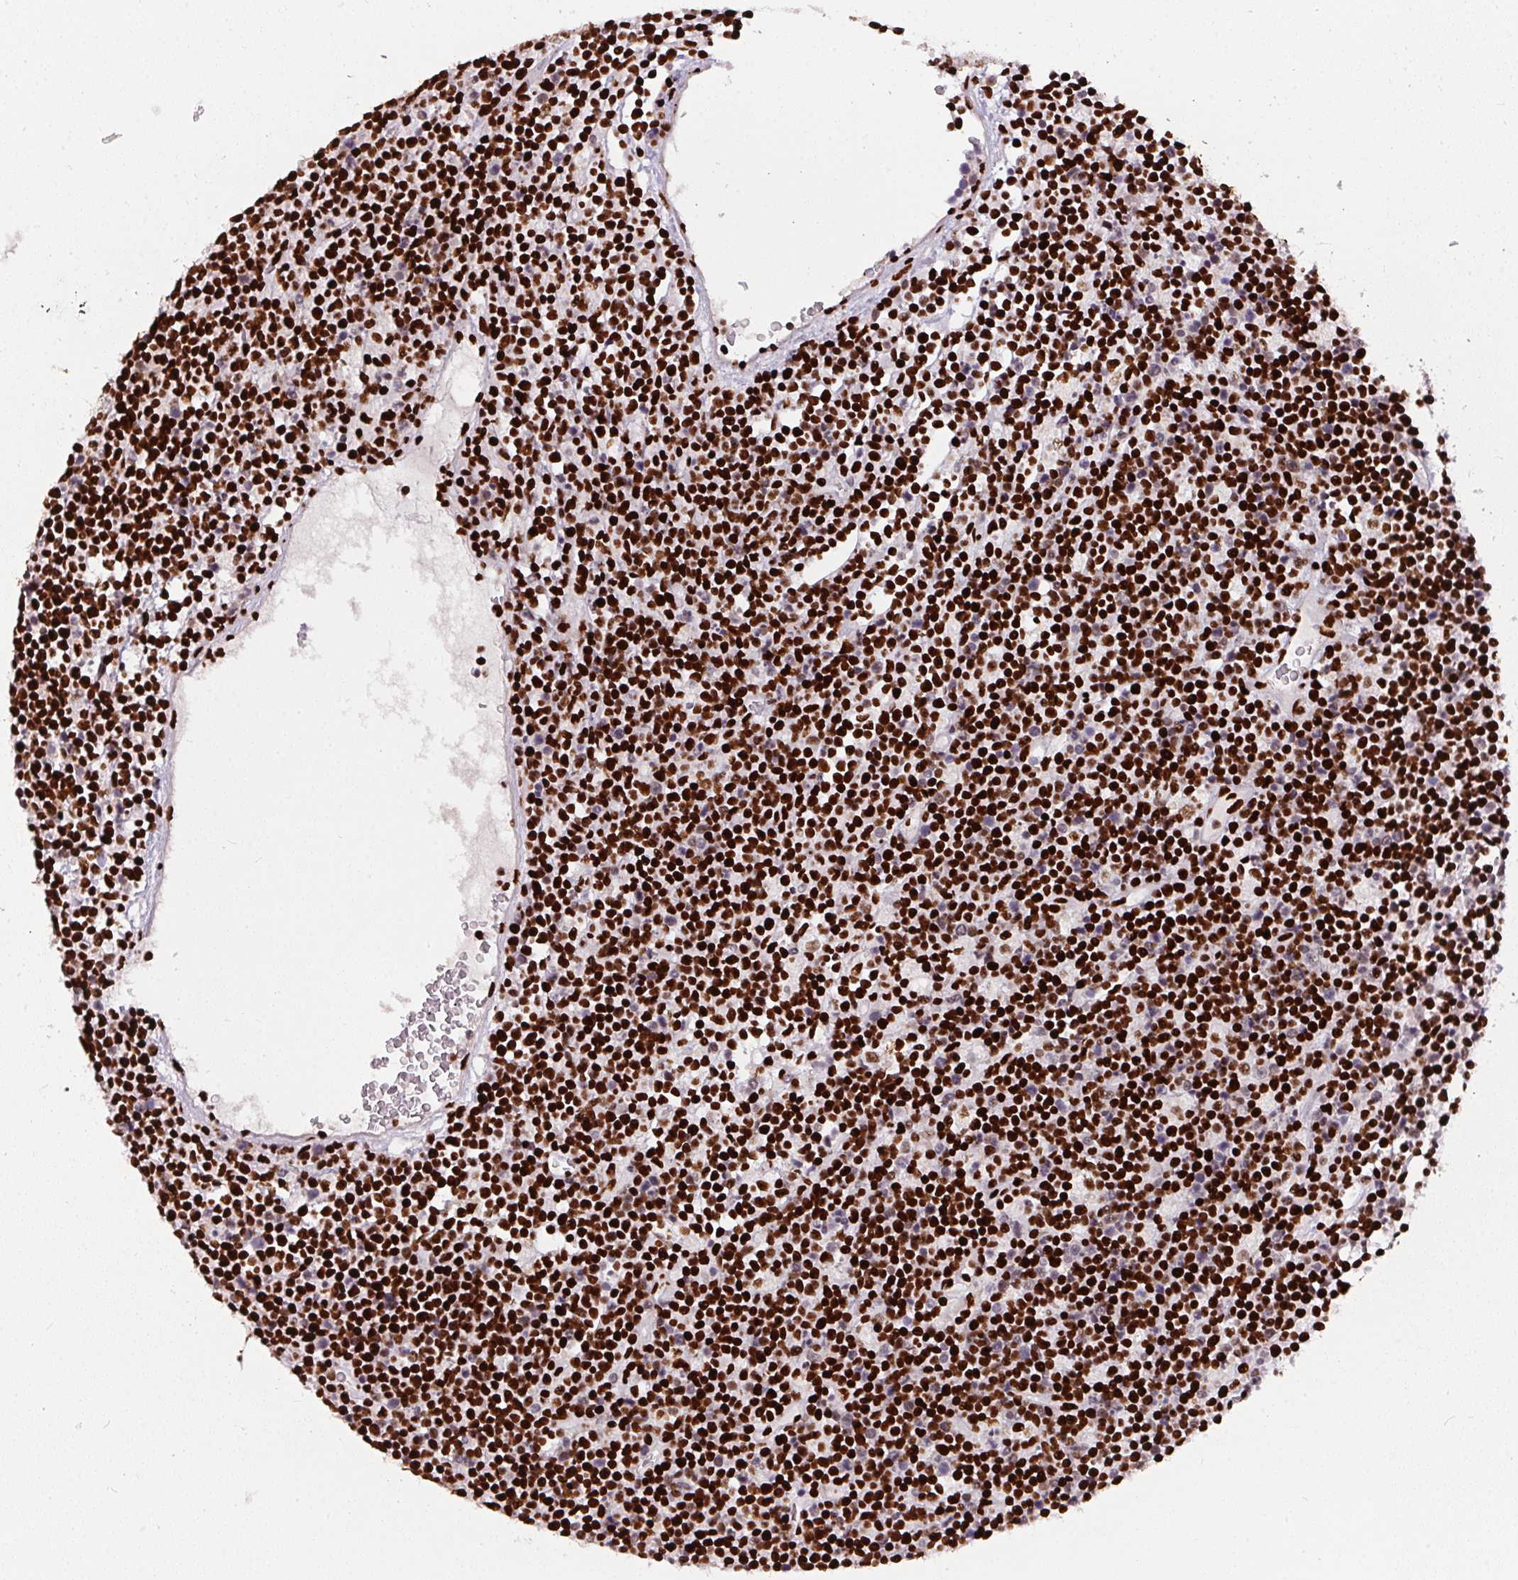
{"staining": {"intensity": "strong", "quantity": ">75%", "location": "nuclear"}, "tissue": "lymphoma", "cell_type": "Tumor cells", "image_type": "cancer", "snomed": [{"axis": "morphology", "description": "Malignant lymphoma, non-Hodgkin's type, High grade"}, {"axis": "topography", "description": "Ovary"}], "caption": "High-grade malignant lymphoma, non-Hodgkin's type stained for a protein displays strong nuclear positivity in tumor cells.", "gene": "PAGE3", "patient": {"sex": "female", "age": 56}}